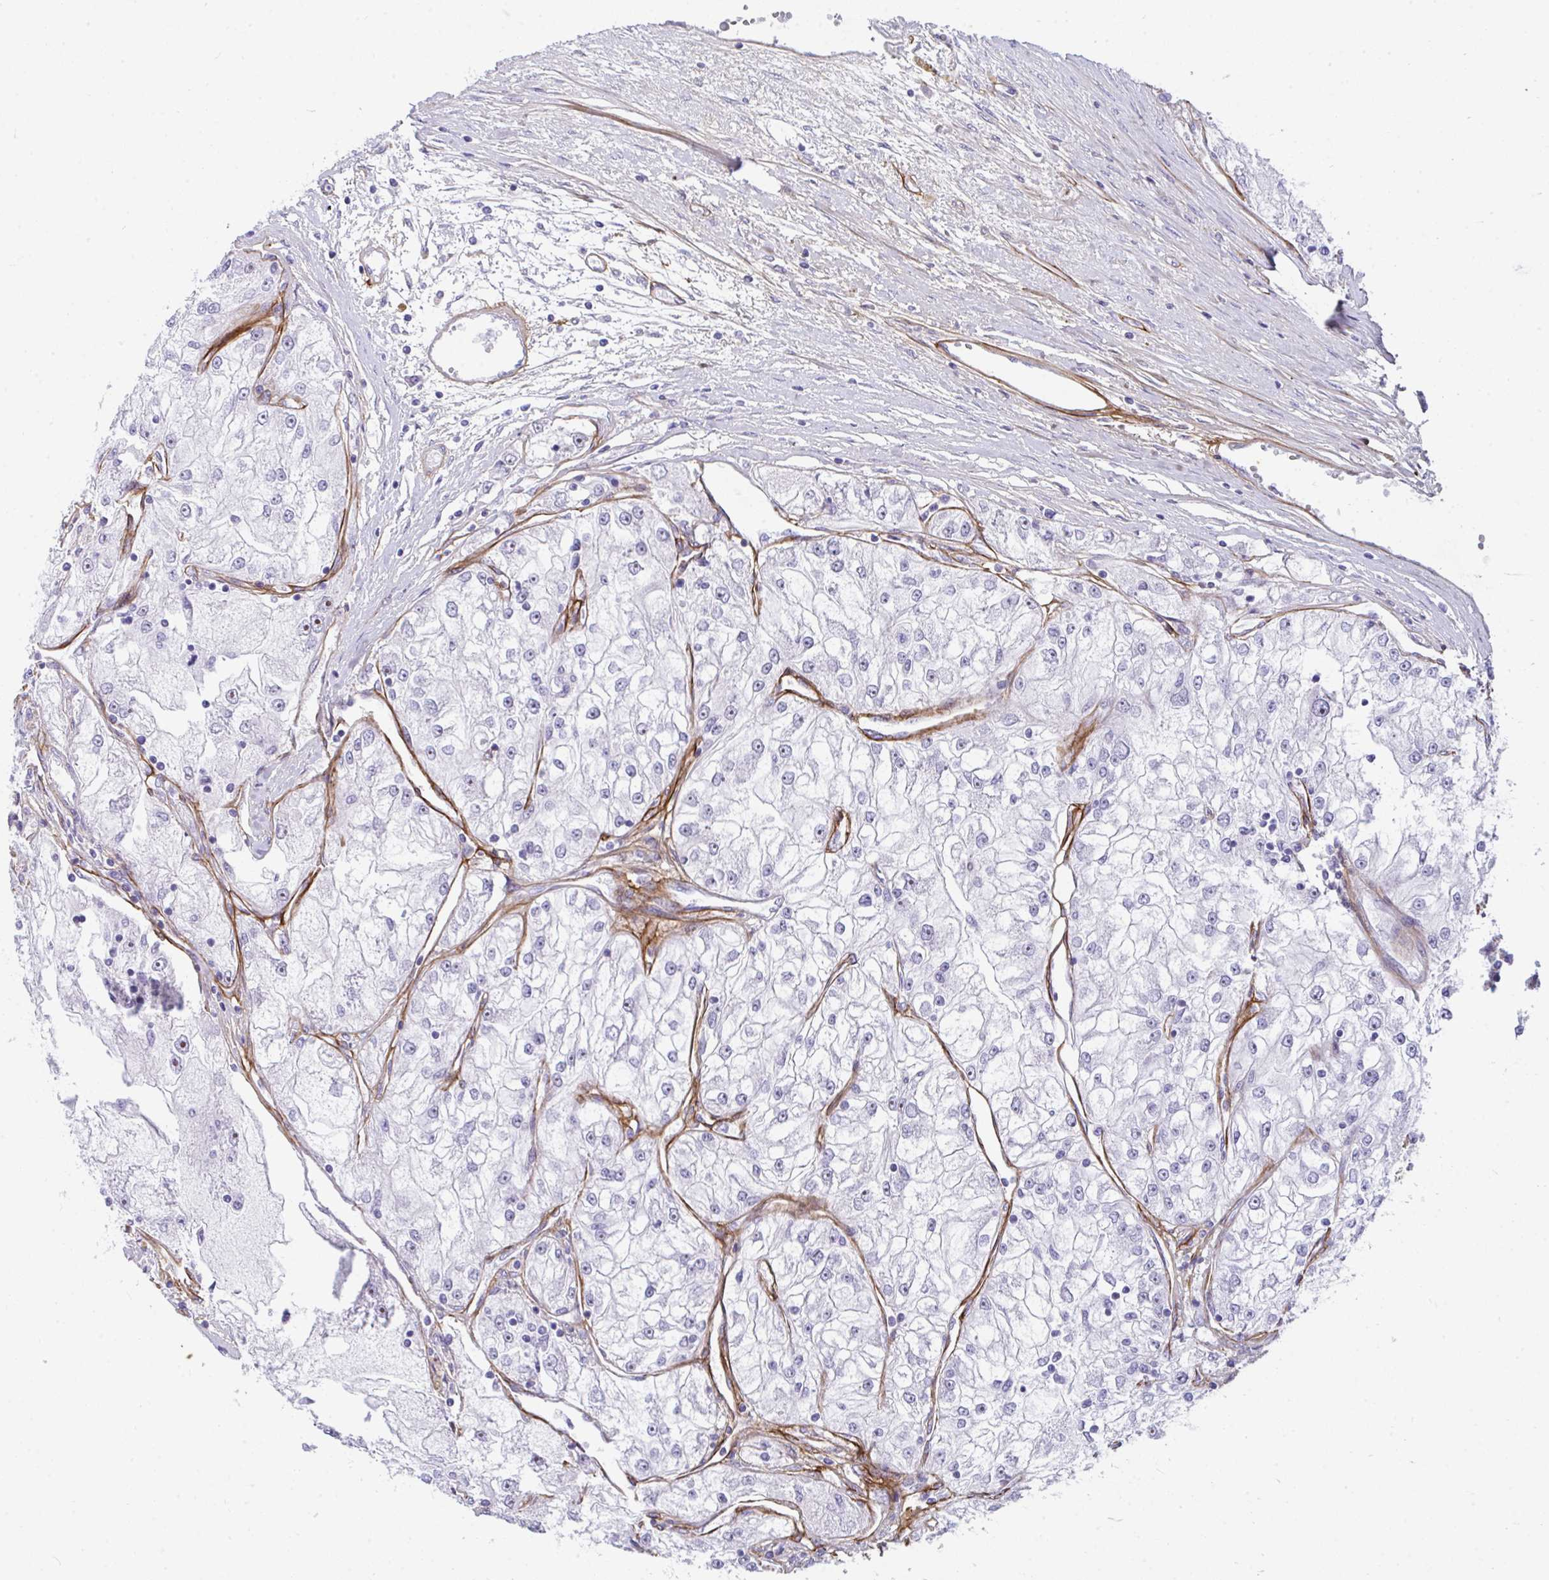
{"staining": {"intensity": "negative", "quantity": "none", "location": "none"}, "tissue": "renal cancer", "cell_type": "Tumor cells", "image_type": "cancer", "snomed": [{"axis": "morphology", "description": "Adenocarcinoma, NOS"}, {"axis": "topography", "description": "Kidney"}], "caption": "A micrograph of adenocarcinoma (renal) stained for a protein exhibits no brown staining in tumor cells.", "gene": "LHFPL6", "patient": {"sex": "female", "age": 72}}